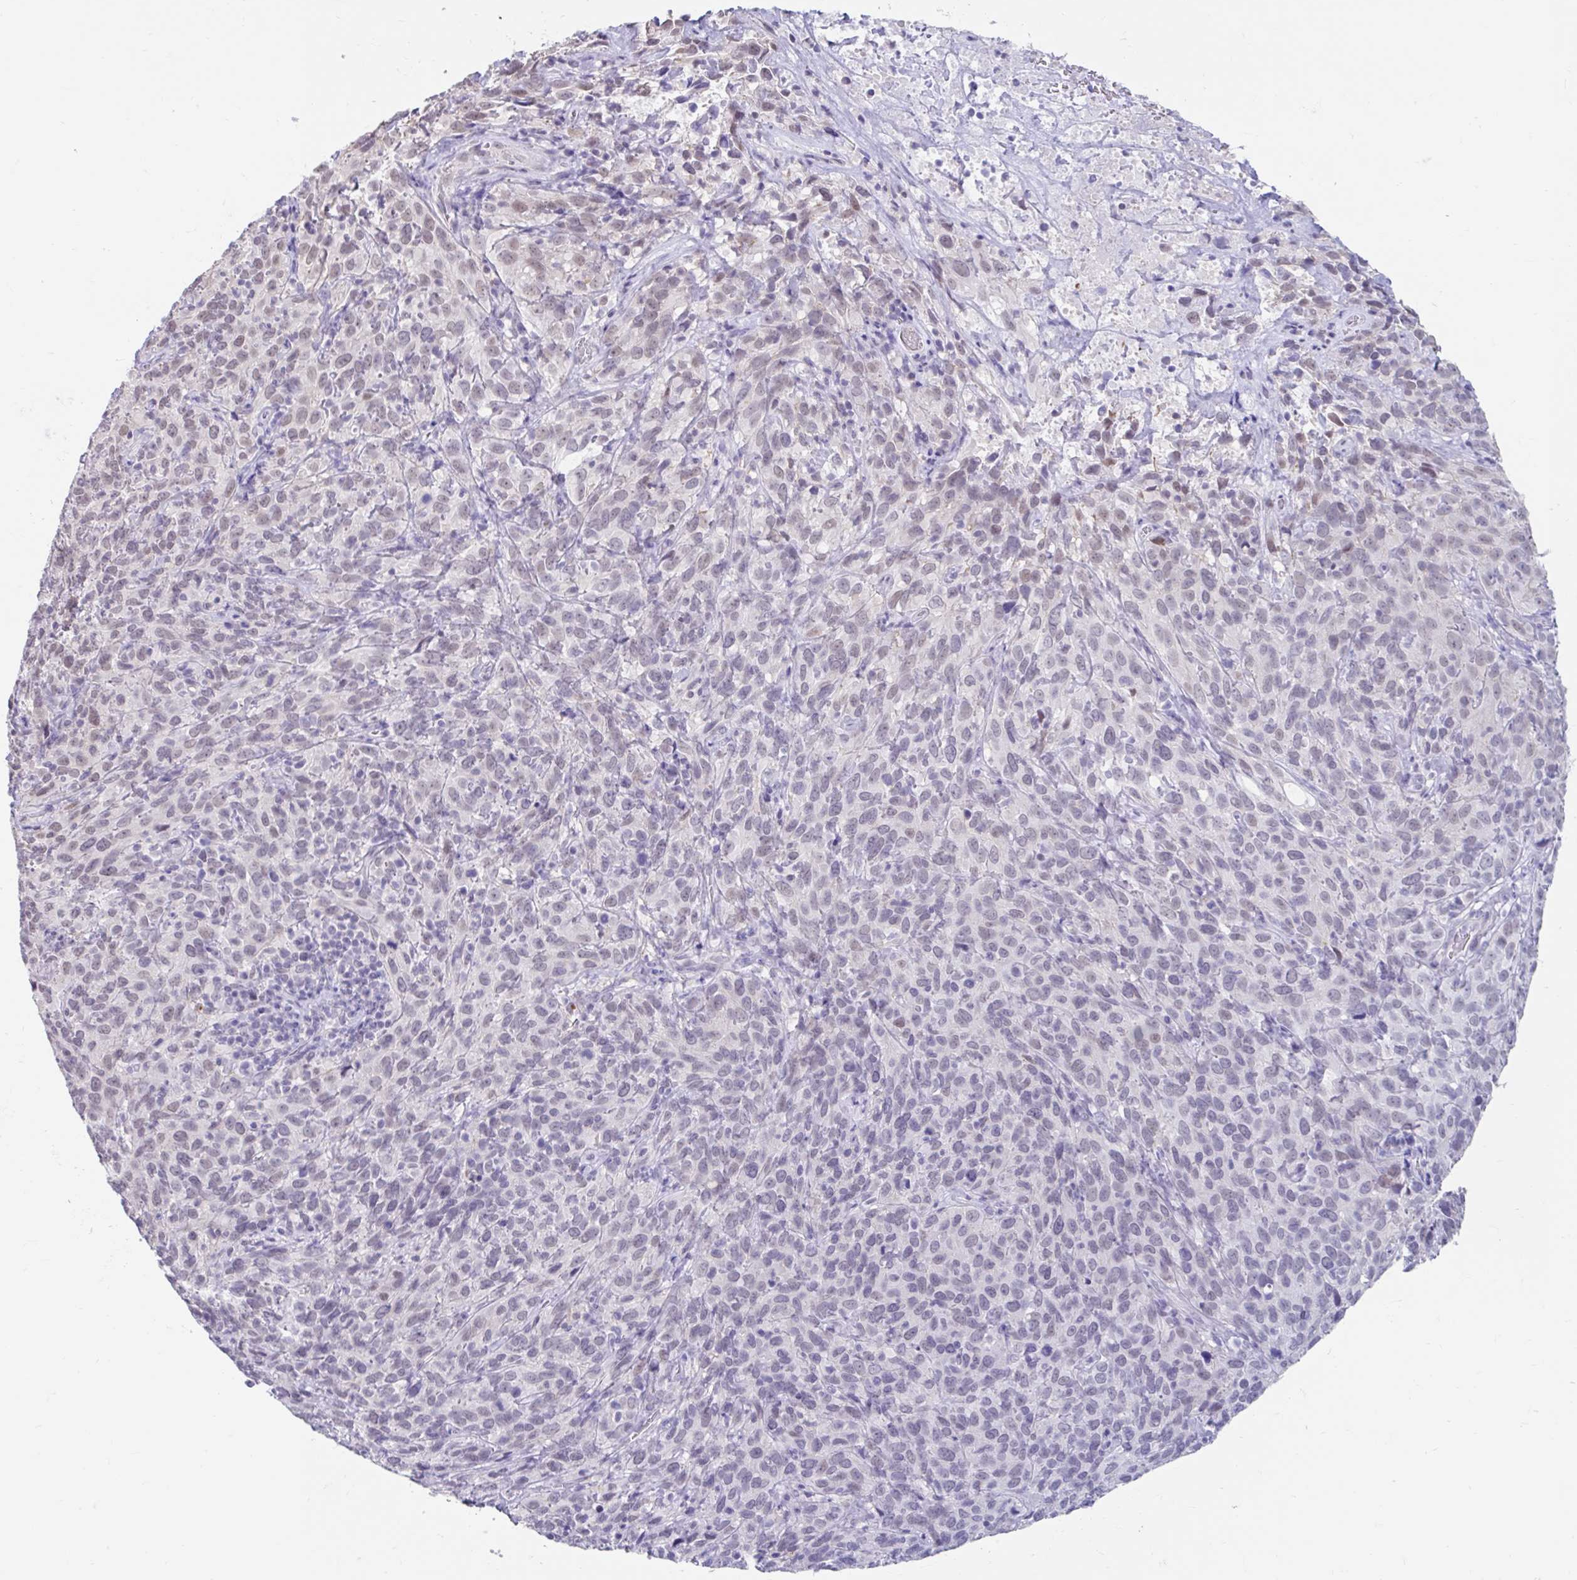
{"staining": {"intensity": "weak", "quantity": "<25%", "location": "nuclear"}, "tissue": "cervical cancer", "cell_type": "Tumor cells", "image_type": "cancer", "snomed": [{"axis": "morphology", "description": "Squamous cell carcinoma, NOS"}, {"axis": "topography", "description": "Cervix"}], "caption": "A photomicrograph of human cervical squamous cell carcinoma is negative for staining in tumor cells. The staining is performed using DAB (3,3'-diaminobenzidine) brown chromogen with nuclei counter-stained in using hematoxylin.", "gene": "DCAF17", "patient": {"sex": "female", "age": 51}}